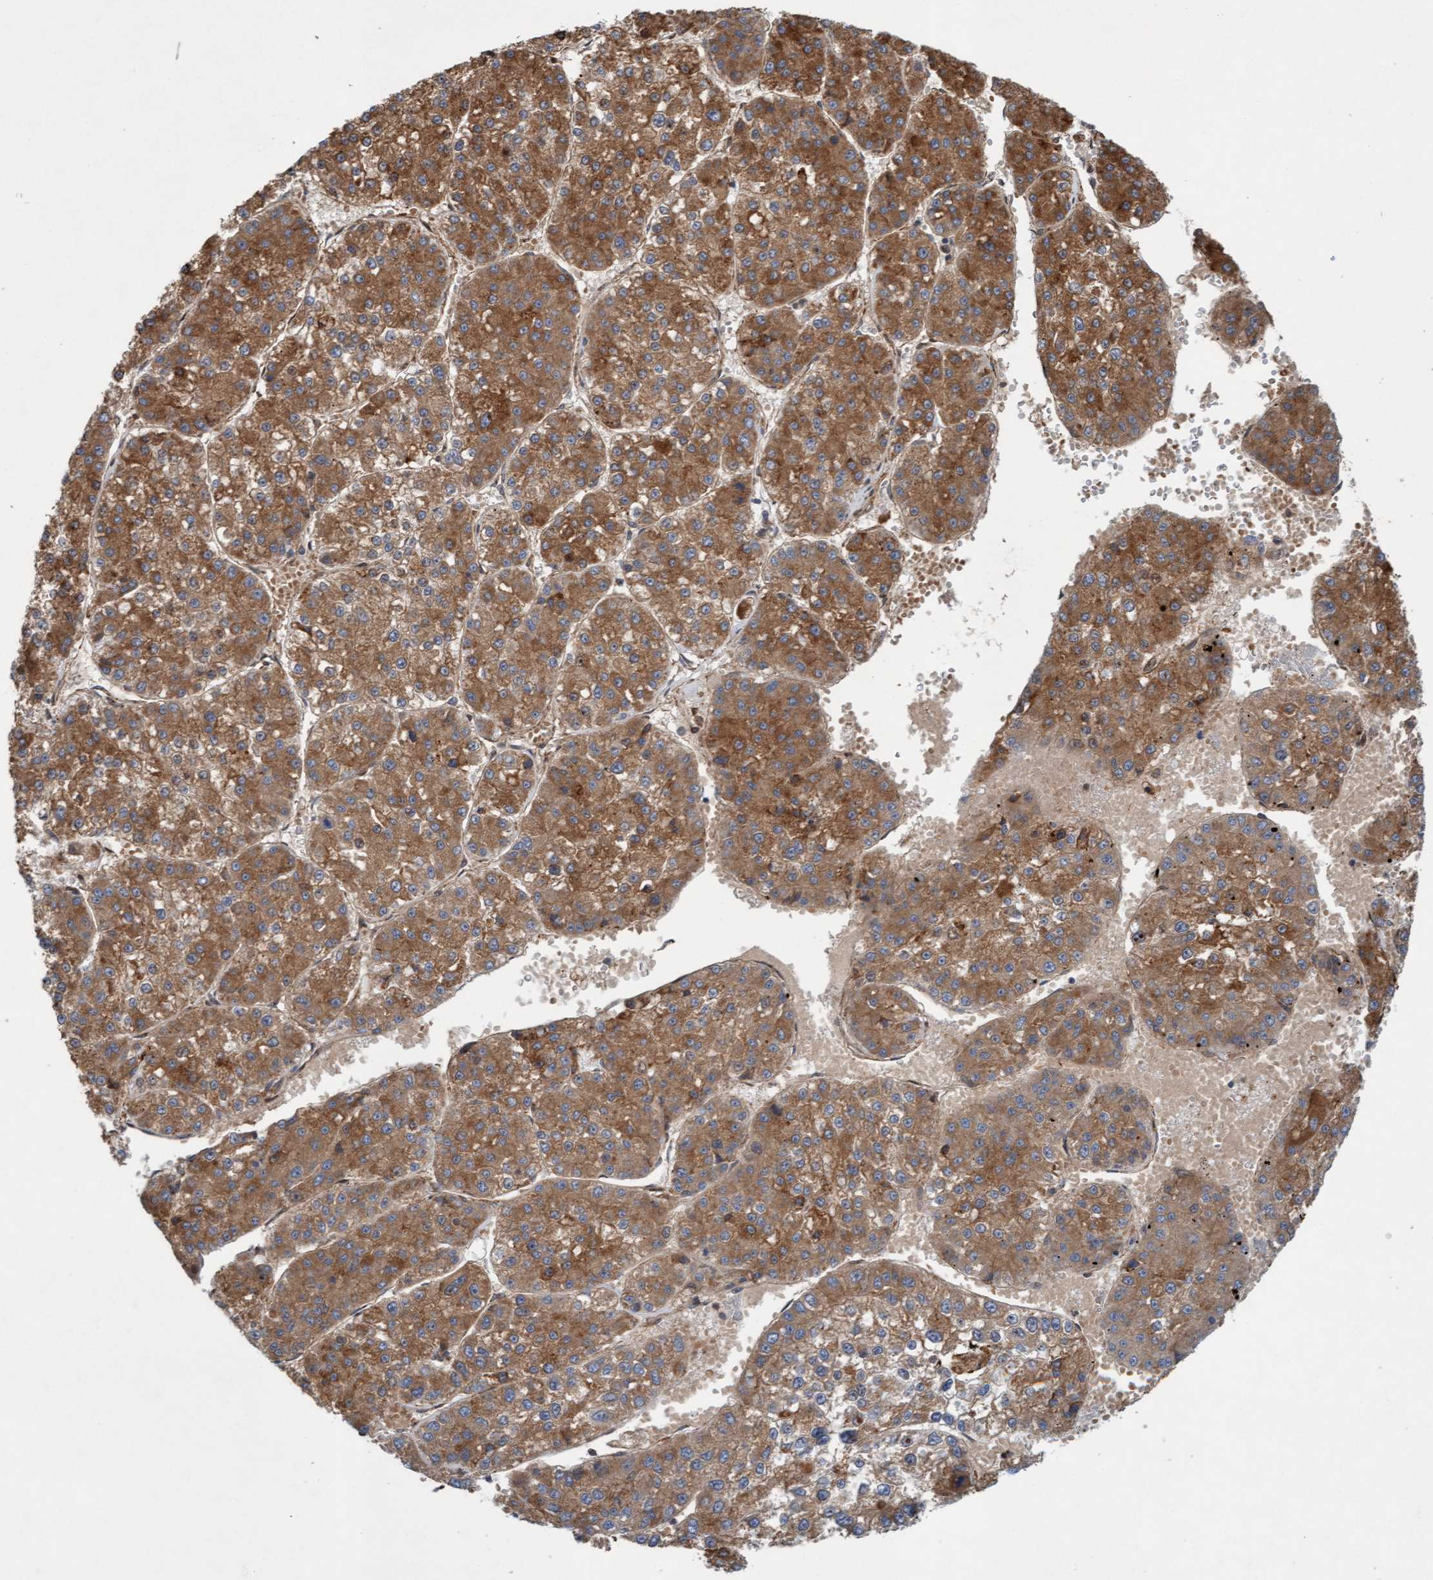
{"staining": {"intensity": "moderate", "quantity": ">75%", "location": "cytoplasmic/membranous"}, "tissue": "liver cancer", "cell_type": "Tumor cells", "image_type": "cancer", "snomed": [{"axis": "morphology", "description": "Carcinoma, Hepatocellular, NOS"}, {"axis": "topography", "description": "Liver"}], "caption": "IHC staining of liver cancer (hepatocellular carcinoma), which reveals medium levels of moderate cytoplasmic/membranous positivity in approximately >75% of tumor cells indicating moderate cytoplasmic/membranous protein positivity. The staining was performed using DAB (3,3'-diaminobenzidine) (brown) for protein detection and nuclei were counterstained in hematoxylin (blue).", "gene": "ERAL1", "patient": {"sex": "female", "age": 73}}